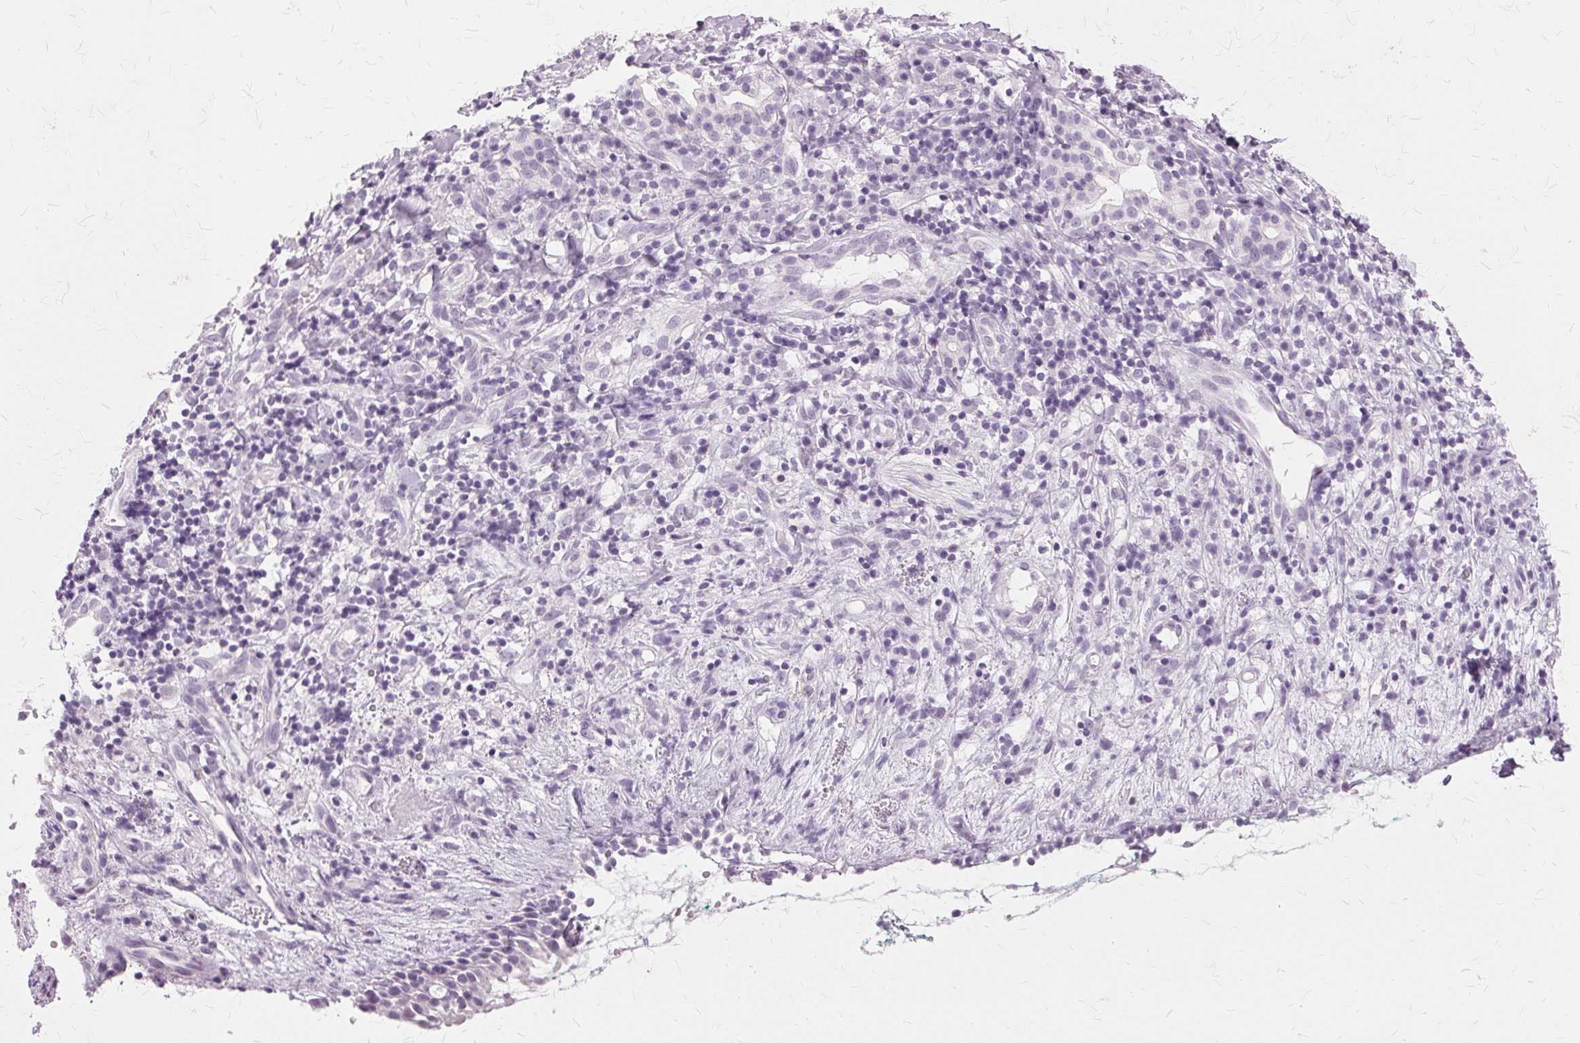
{"staining": {"intensity": "negative", "quantity": "none", "location": "none"}, "tissue": "nasopharynx", "cell_type": "Respiratory epithelial cells", "image_type": "normal", "snomed": [{"axis": "morphology", "description": "Normal tissue, NOS"}, {"axis": "morphology", "description": "Basal cell carcinoma"}, {"axis": "topography", "description": "Cartilage tissue"}, {"axis": "topography", "description": "Nasopharynx"}, {"axis": "topography", "description": "Oral tissue"}], "caption": "Respiratory epithelial cells are negative for protein expression in benign human nasopharynx.", "gene": "SLC45A3", "patient": {"sex": "female", "age": 77}}